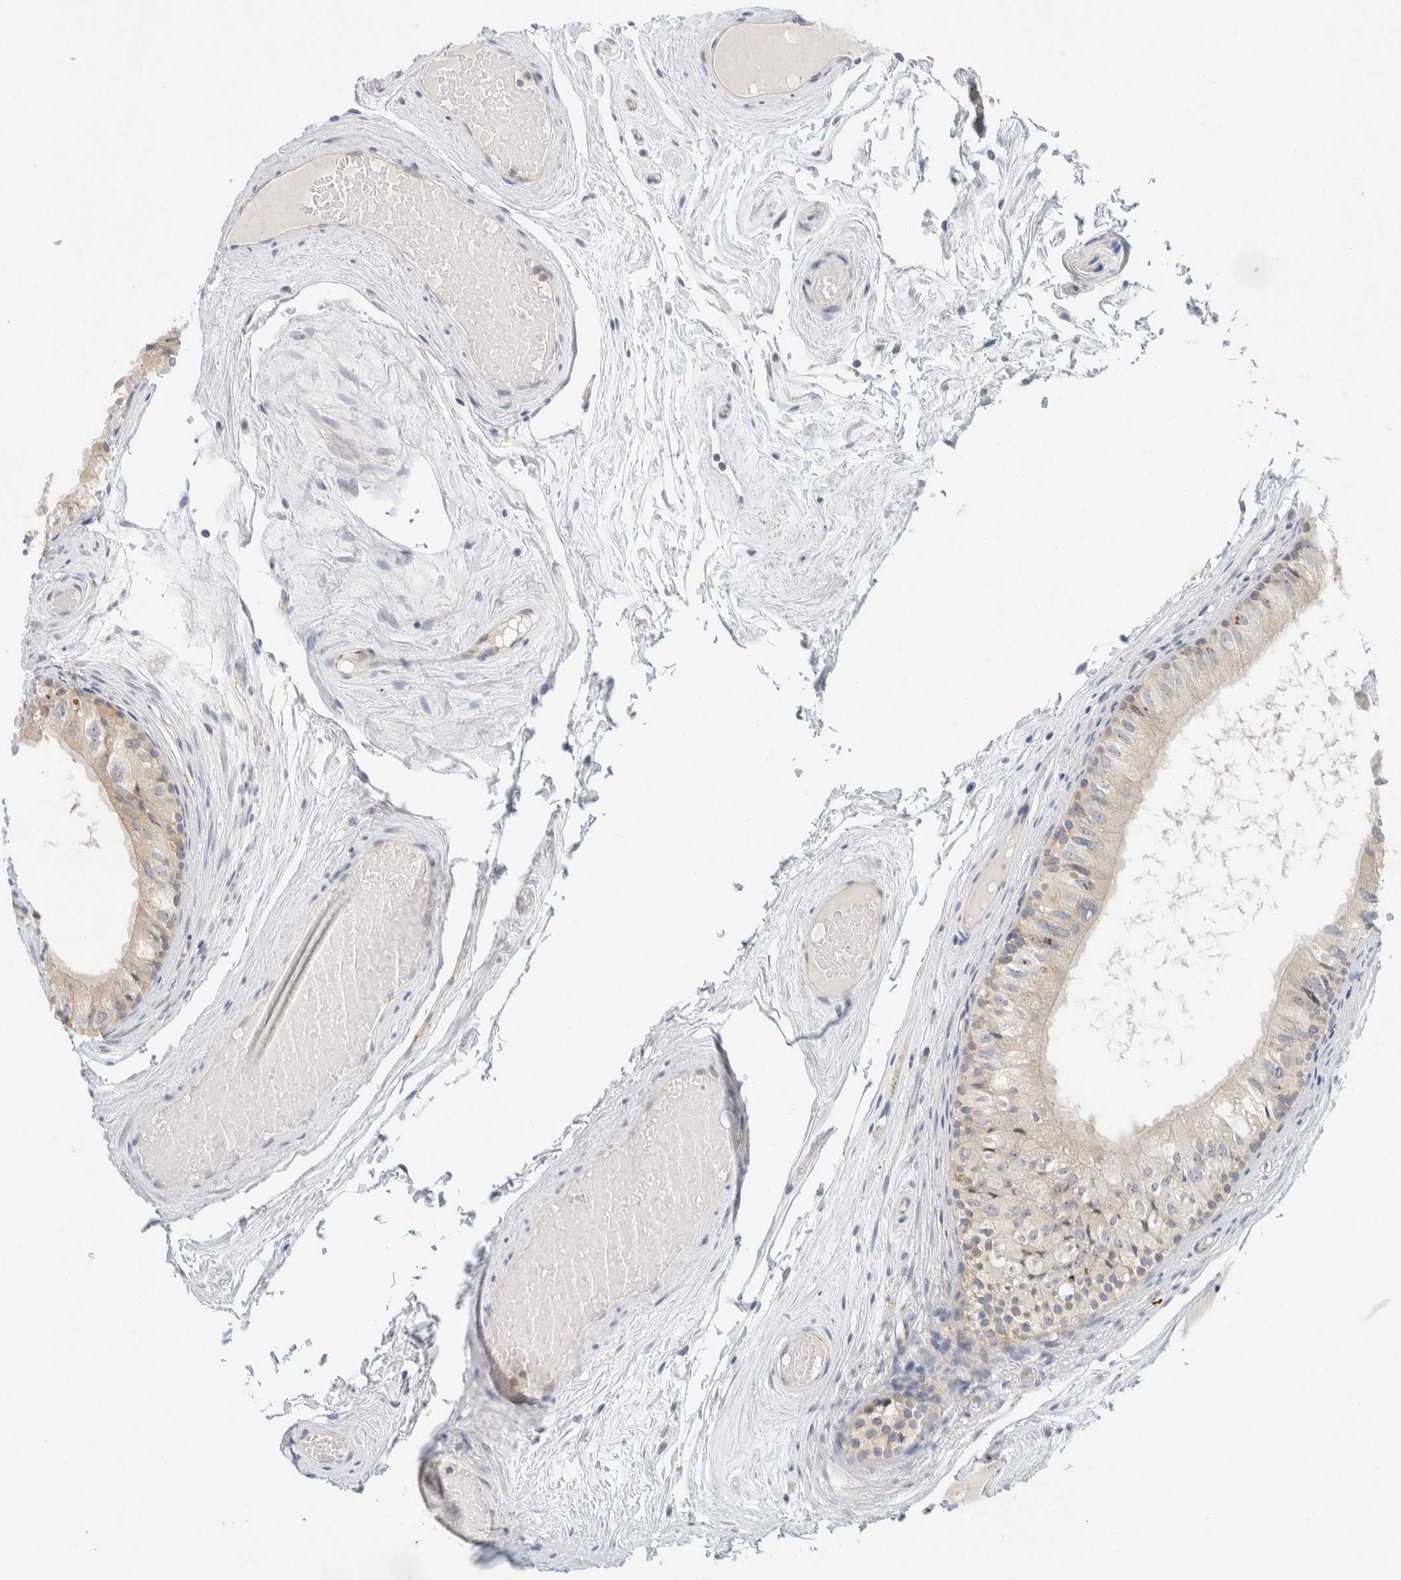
{"staining": {"intensity": "weak", "quantity": ">75%", "location": "cytoplasmic/membranous"}, "tissue": "epididymis", "cell_type": "Glandular cells", "image_type": "normal", "snomed": [{"axis": "morphology", "description": "Normal tissue, NOS"}, {"axis": "topography", "description": "Epididymis"}], "caption": "Immunohistochemistry histopathology image of unremarkable epididymis stained for a protein (brown), which displays low levels of weak cytoplasmic/membranous expression in approximately >75% of glandular cells.", "gene": "TMEM184B", "patient": {"sex": "male", "age": 79}}